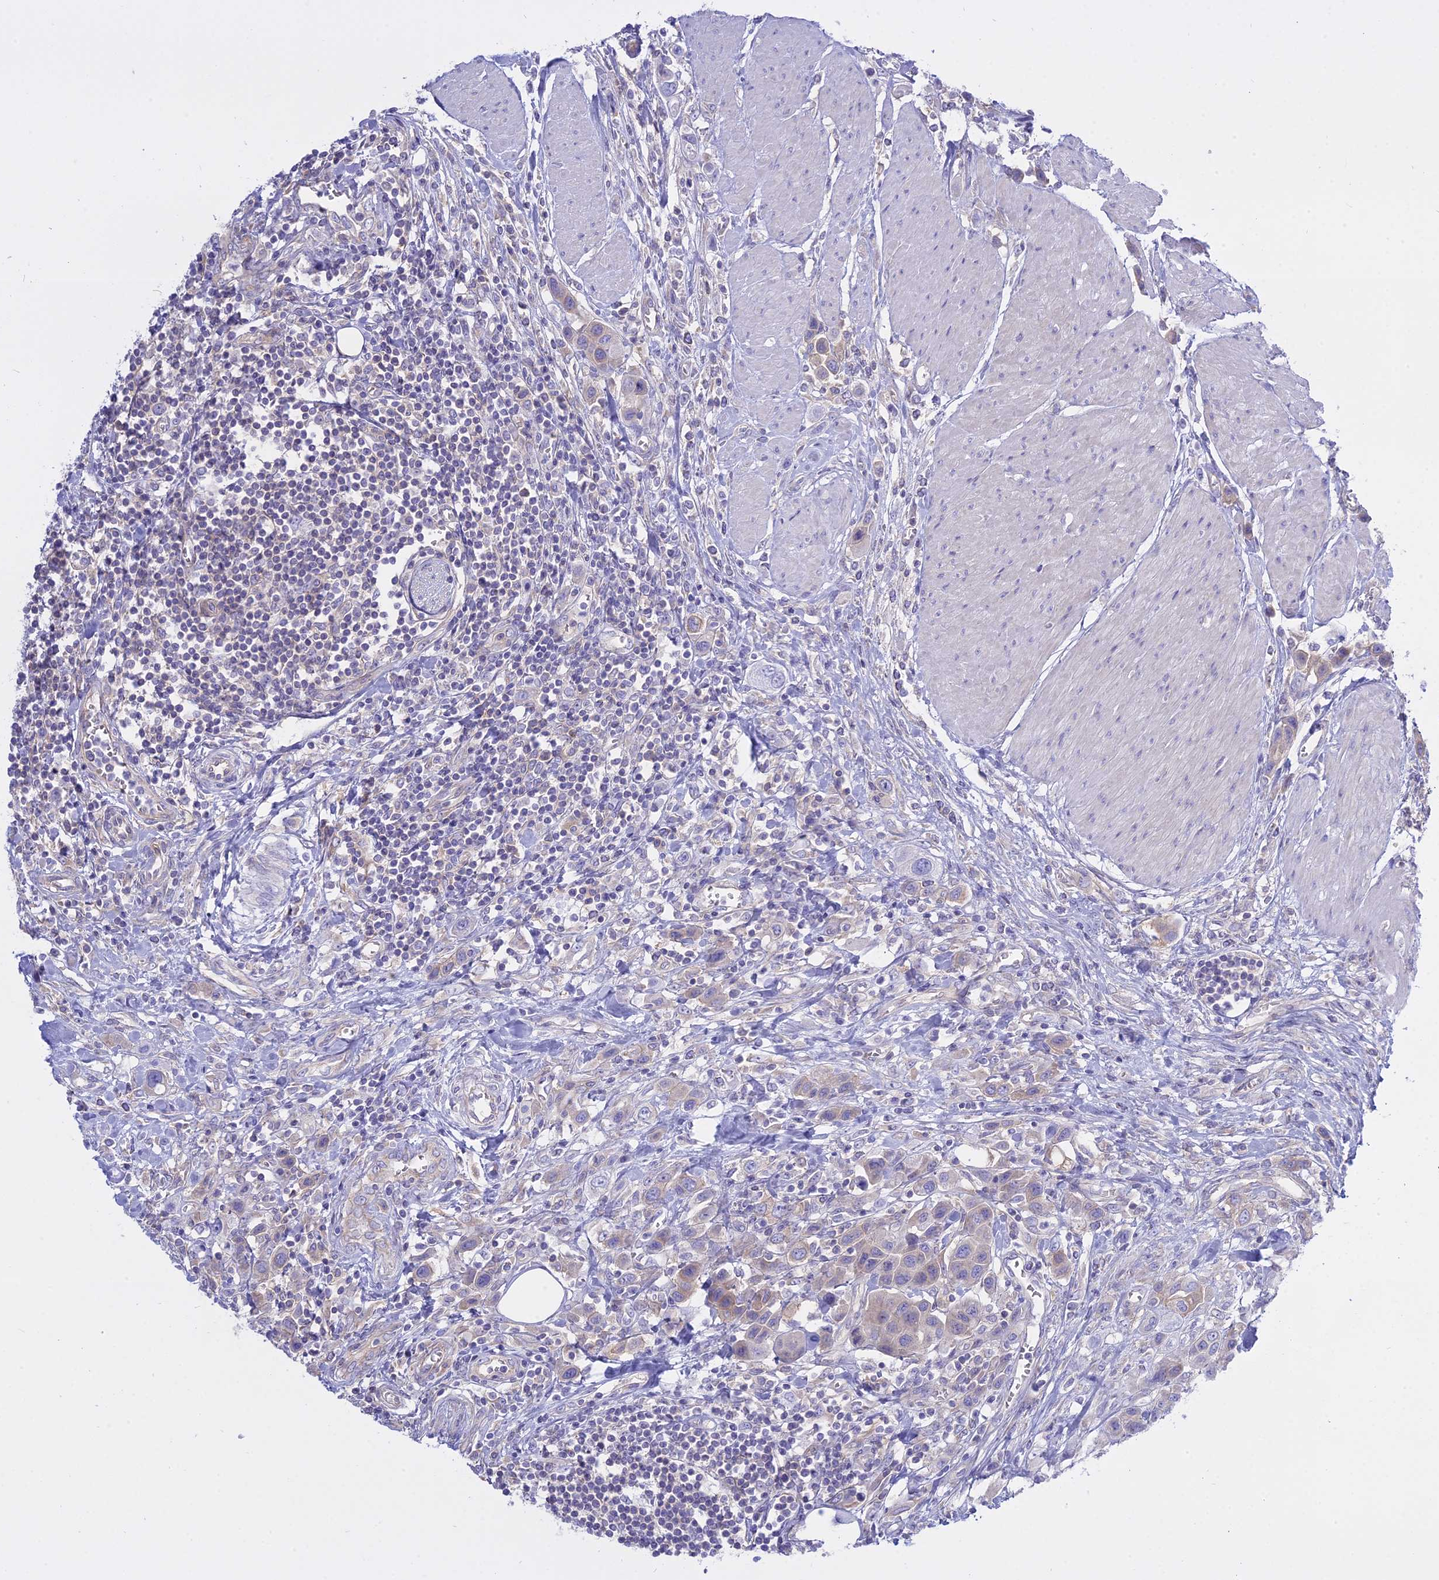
{"staining": {"intensity": "weak", "quantity": "<25%", "location": "cytoplasmic/membranous"}, "tissue": "urothelial cancer", "cell_type": "Tumor cells", "image_type": "cancer", "snomed": [{"axis": "morphology", "description": "Urothelial carcinoma, High grade"}, {"axis": "topography", "description": "Urinary bladder"}], "caption": "A high-resolution micrograph shows immunohistochemistry staining of high-grade urothelial carcinoma, which demonstrates no significant staining in tumor cells. (DAB (3,3'-diaminobenzidine) immunohistochemistry (IHC), high magnification).", "gene": "AHCYL1", "patient": {"sex": "male", "age": 50}}